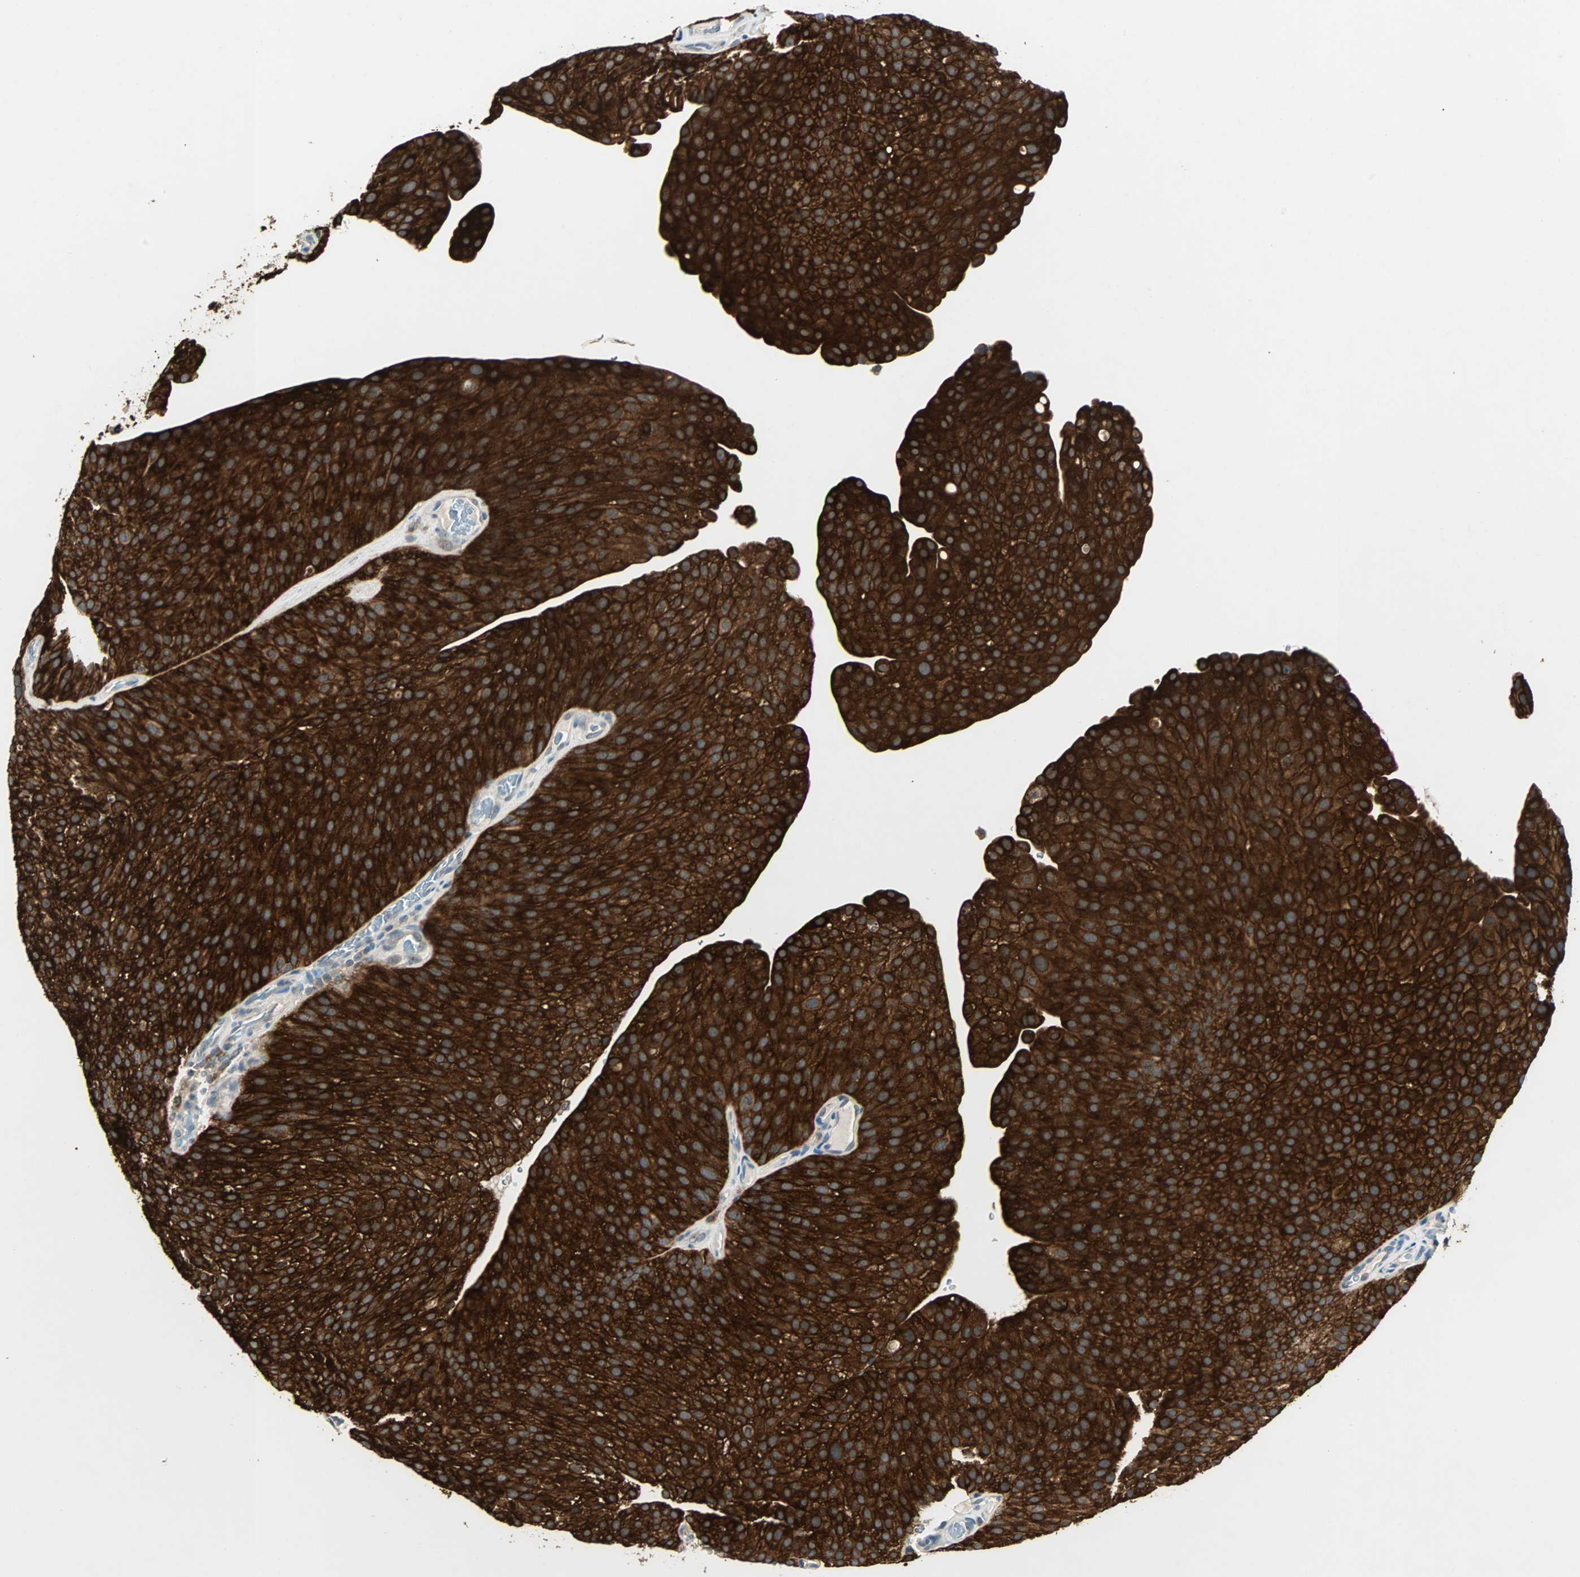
{"staining": {"intensity": "strong", "quantity": ">75%", "location": "cytoplasmic/membranous"}, "tissue": "urothelial cancer", "cell_type": "Tumor cells", "image_type": "cancer", "snomed": [{"axis": "morphology", "description": "Urothelial carcinoma, Low grade"}, {"axis": "topography", "description": "Smooth muscle"}, {"axis": "topography", "description": "Urinary bladder"}], "caption": "Immunohistochemistry (IHC) image of human urothelial cancer stained for a protein (brown), which displays high levels of strong cytoplasmic/membranous staining in approximately >75% of tumor cells.", "gene": "CMC2", "patient": {"sex": "male", "age": 60}}